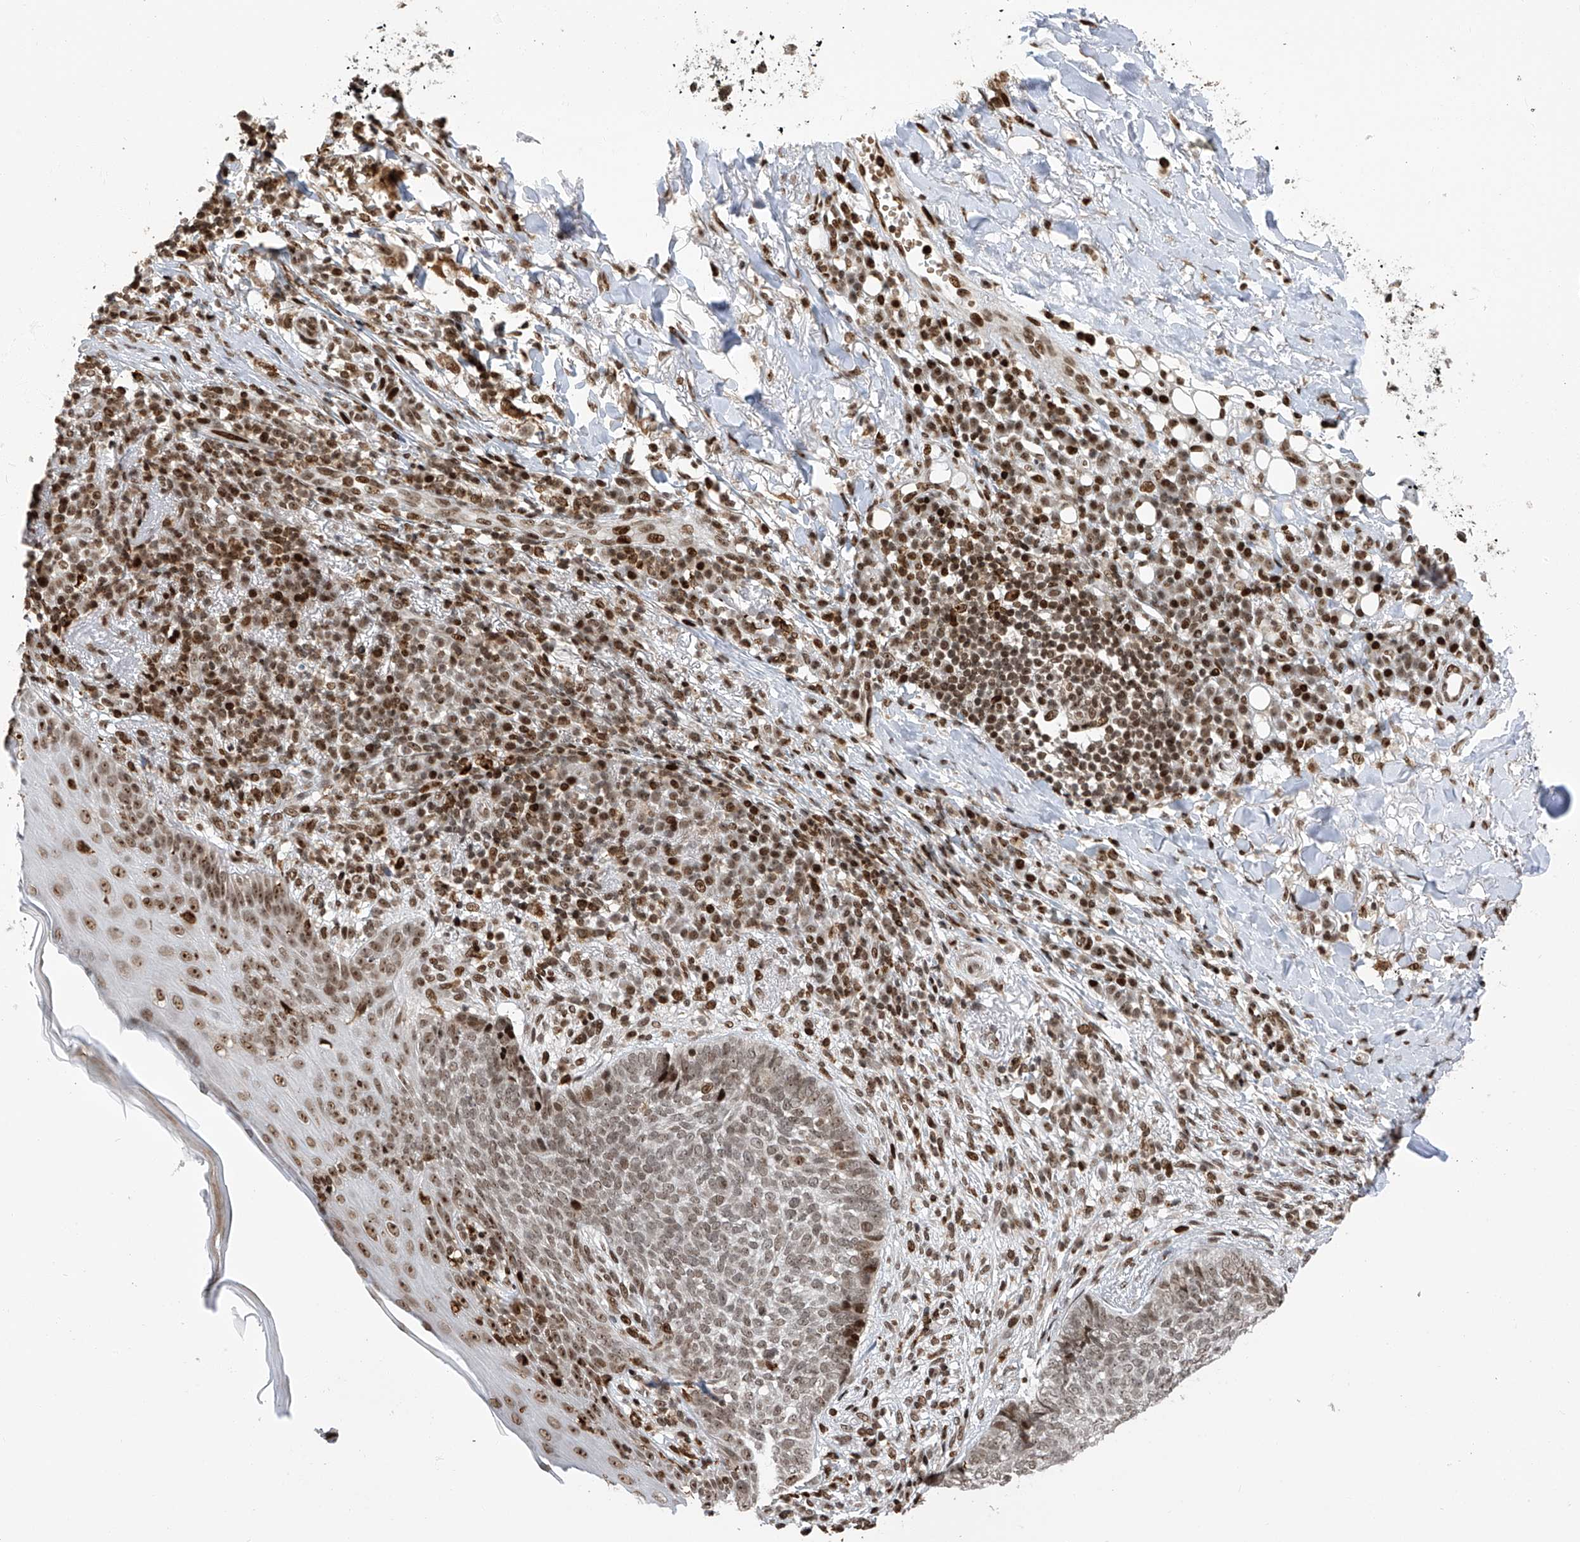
{"staining": {"intensity": "weak", "quantity": ">75%", "location": "nuclear"}, "tissue": "skin cancer", "cell_type": "Tumor cells", "image_type": "cancer", "snomed": [{"axis": "morphology", "description": "Basal cell carcinoma"}, {"axis": "topography", "description": "Skin"}], "caption": "An image of skin cancer (basal cell carcinoma) stained for a protein reveals weak nuclear brown staining in tumor cells. Nuclei are stained in blue.", "gene": "PAK1IP1", "patient": {"sex": "male", "age": 85}}